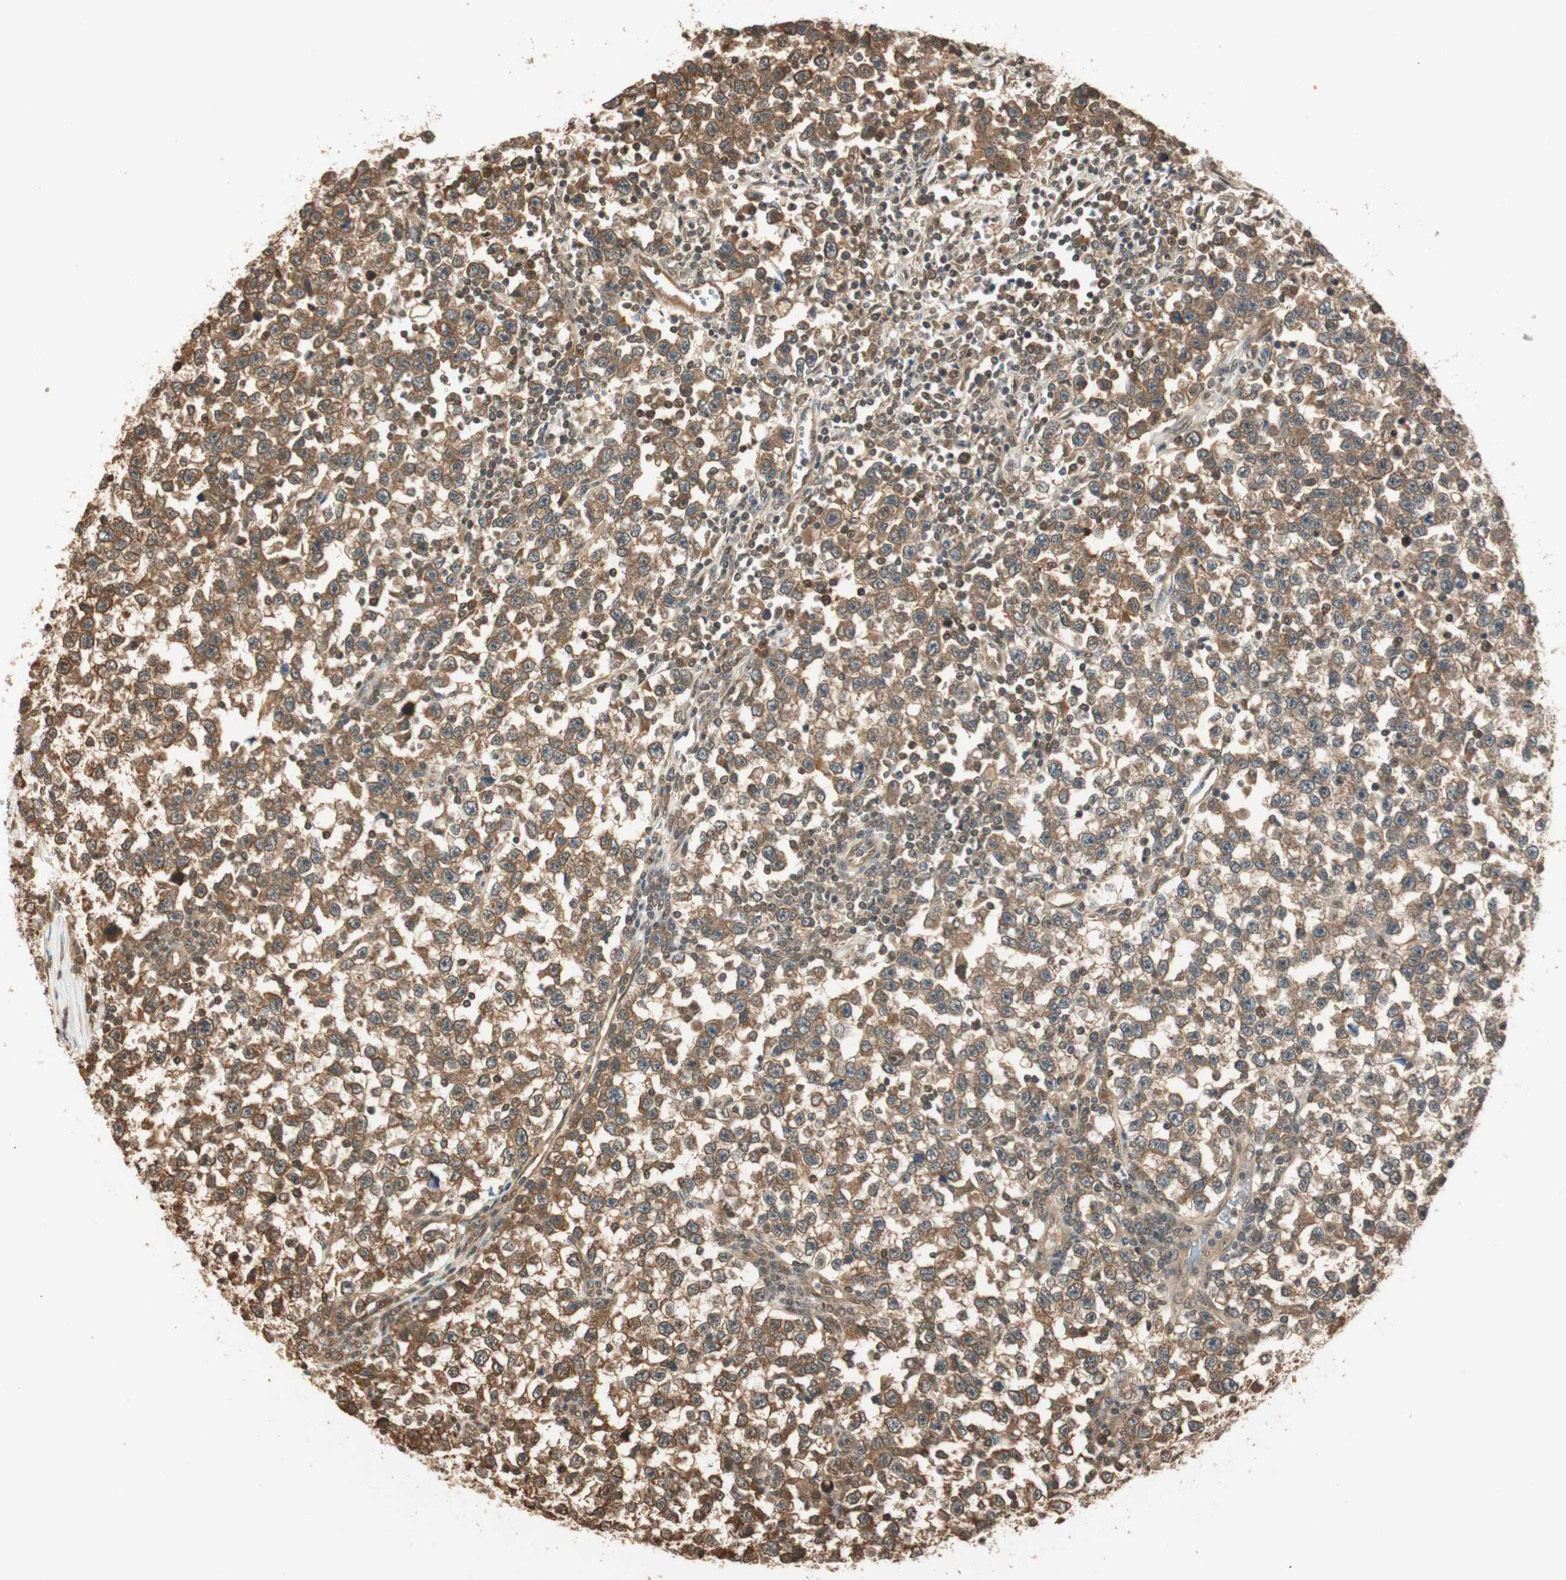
{"staining": {"intensity": "moderate", "quantity": ">75%", "location": "cytoplasmic/membranous"}, "tissue": "testis cancer", "cell_type": "Tumor cells", "image_type": "cancer", "snomed": [{"axis": "morphology", "description": "Seminoma, NOS"}, {"axis": "topography", "description": "Testis"}], "caption": "A high-resolution image shows immunohistochemistry staining of testis cancer (seminoma), which exhibits moderate cytoplasmic/membranous positivity in about >75% of tumor cells. The protein of interest is shown in brown color, while the nuclei are stained blue.", "gene": "ZNF443", "patient": {"sex": "male", "age": 43}}